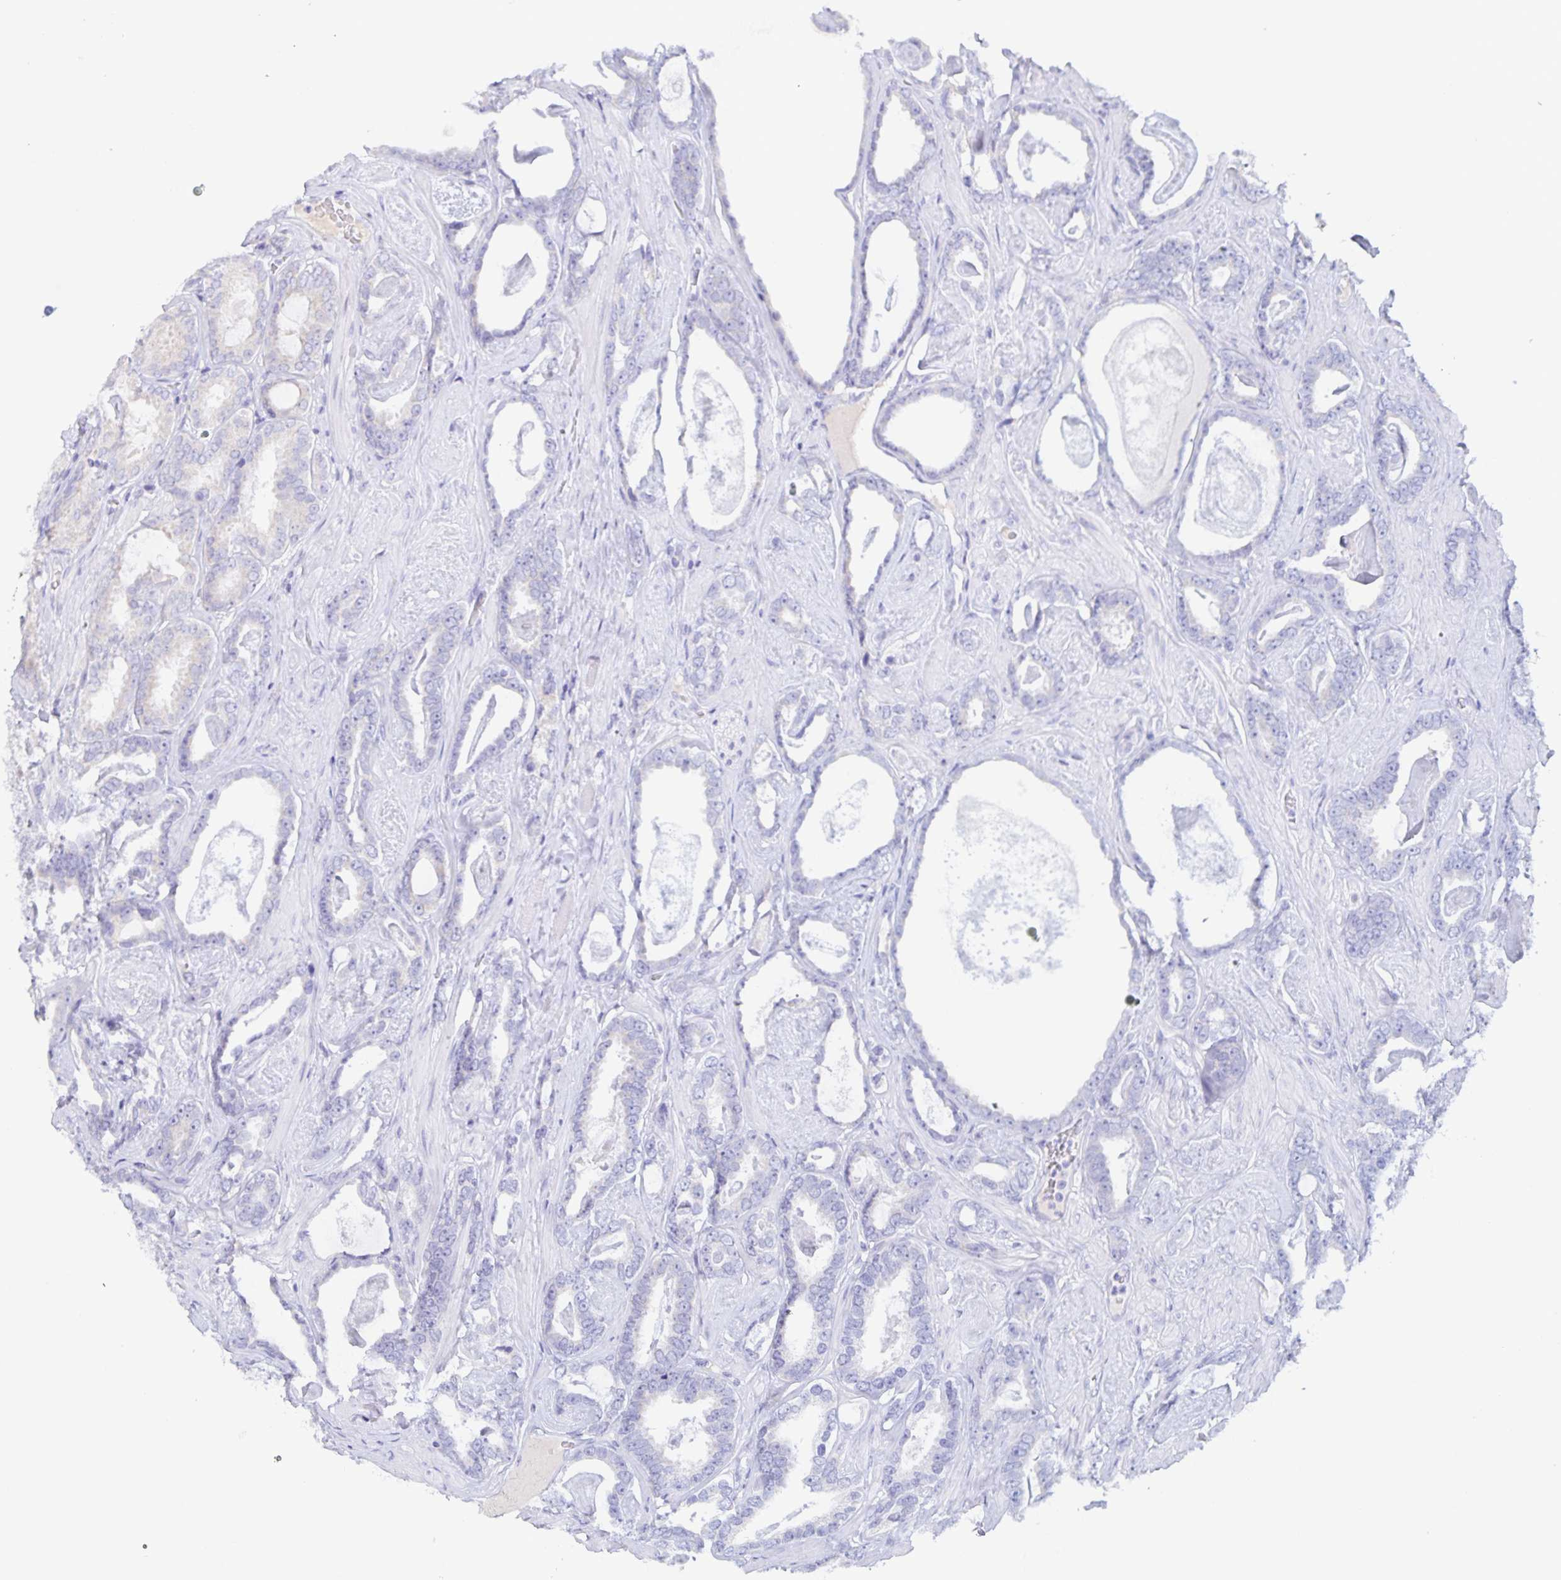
{"staining": {"intensity": "negative", "quantity": "none", "location": "none"}, "tissue": "prostate cancer", "cell_type": "Tumor cells", "image_type": "cancer", "snomed": [{"axis": "morphology", "description": "Adenocarcinoma, High grade"}, {"axis": "topography", "description": "Prostate"}], "caption": "The image reveals no significant expression in tumor cells of prostate cancer (high-grade adenocarcinoma). Nuclei are stained in blue.", "gene": "RPL36A", "patient": {"sex": "male", "age": 63}}